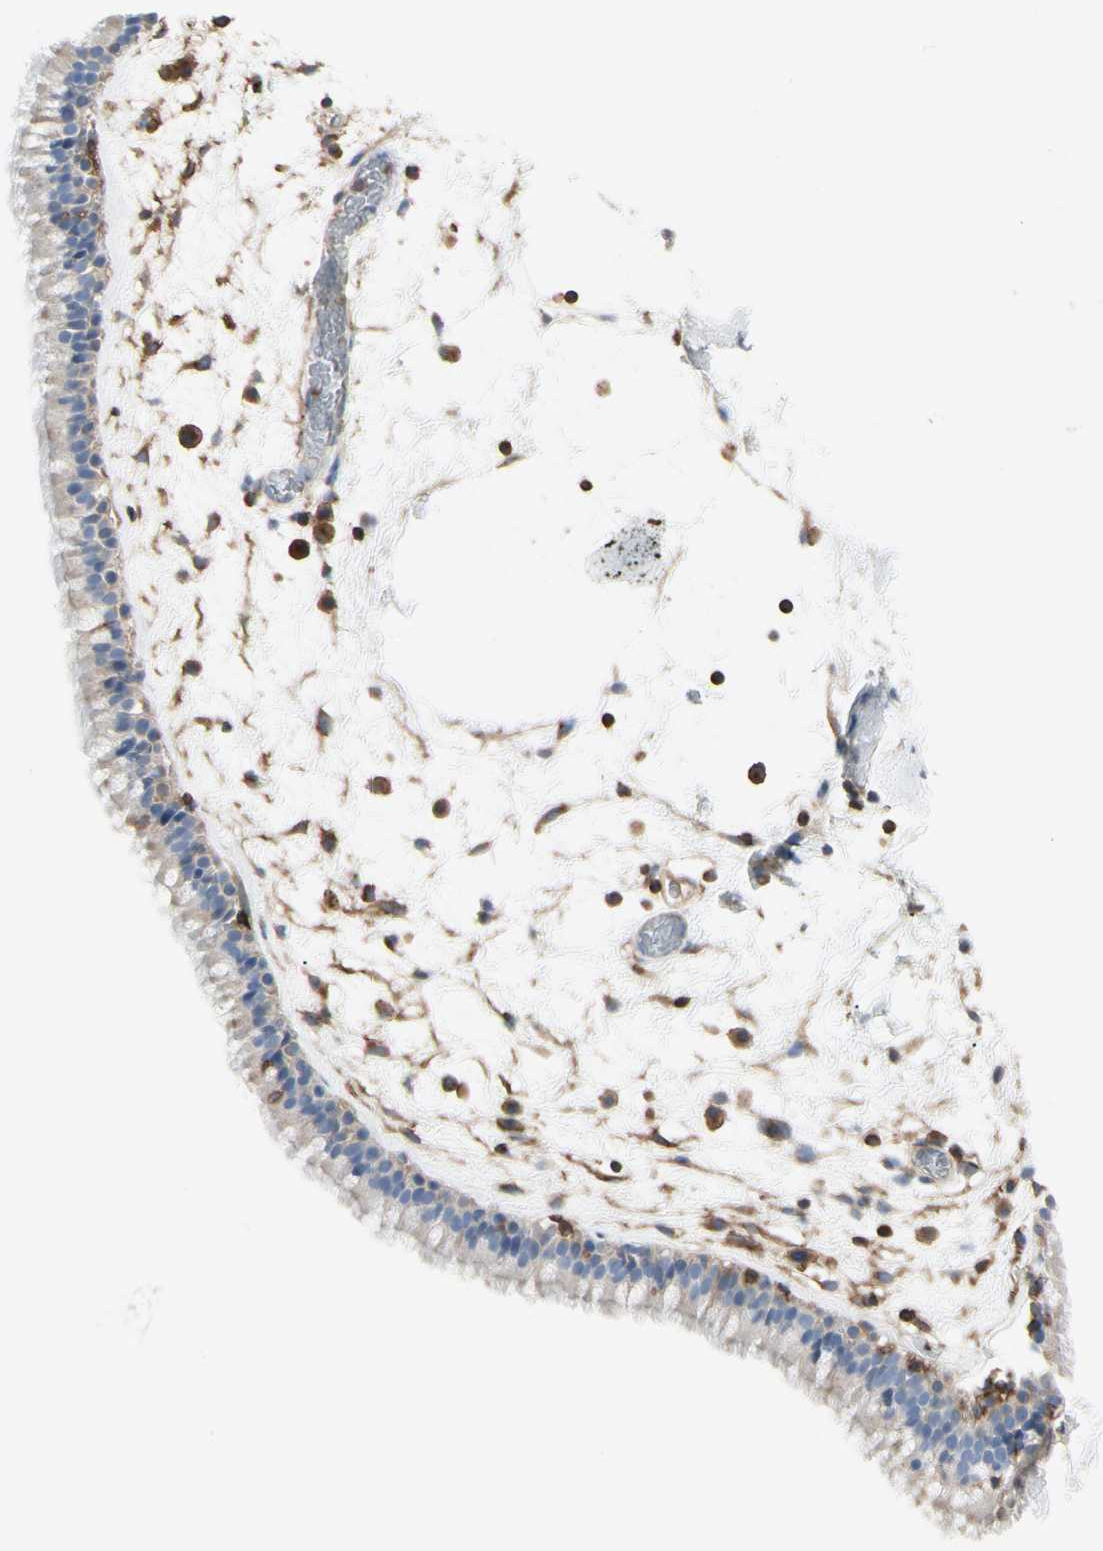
{"staining": {"intensity": "weak", "quantity": "25%-75%", "location": "cytoplasmic/membranous"}, "tissue": "nasopharynx", "cell_type": "Respiratory epithelial cells", "image_type": "normal", "snomed": [{"axis": "morphology", "description": "Normal tissue, NOS"}, {"axis": "morphology", "description": "Inflammation, NOS"}, {"axis": "topography", "description": "Nasopharynx"}], "caption": "A brown stain shows weak cytoplasmic/membranous positivity of a protein in respiratory epithelial cells of unremarkable human nasopharynx.", "gene": "CLEC2B", "patient": {"sex": "male", "age": 48}}